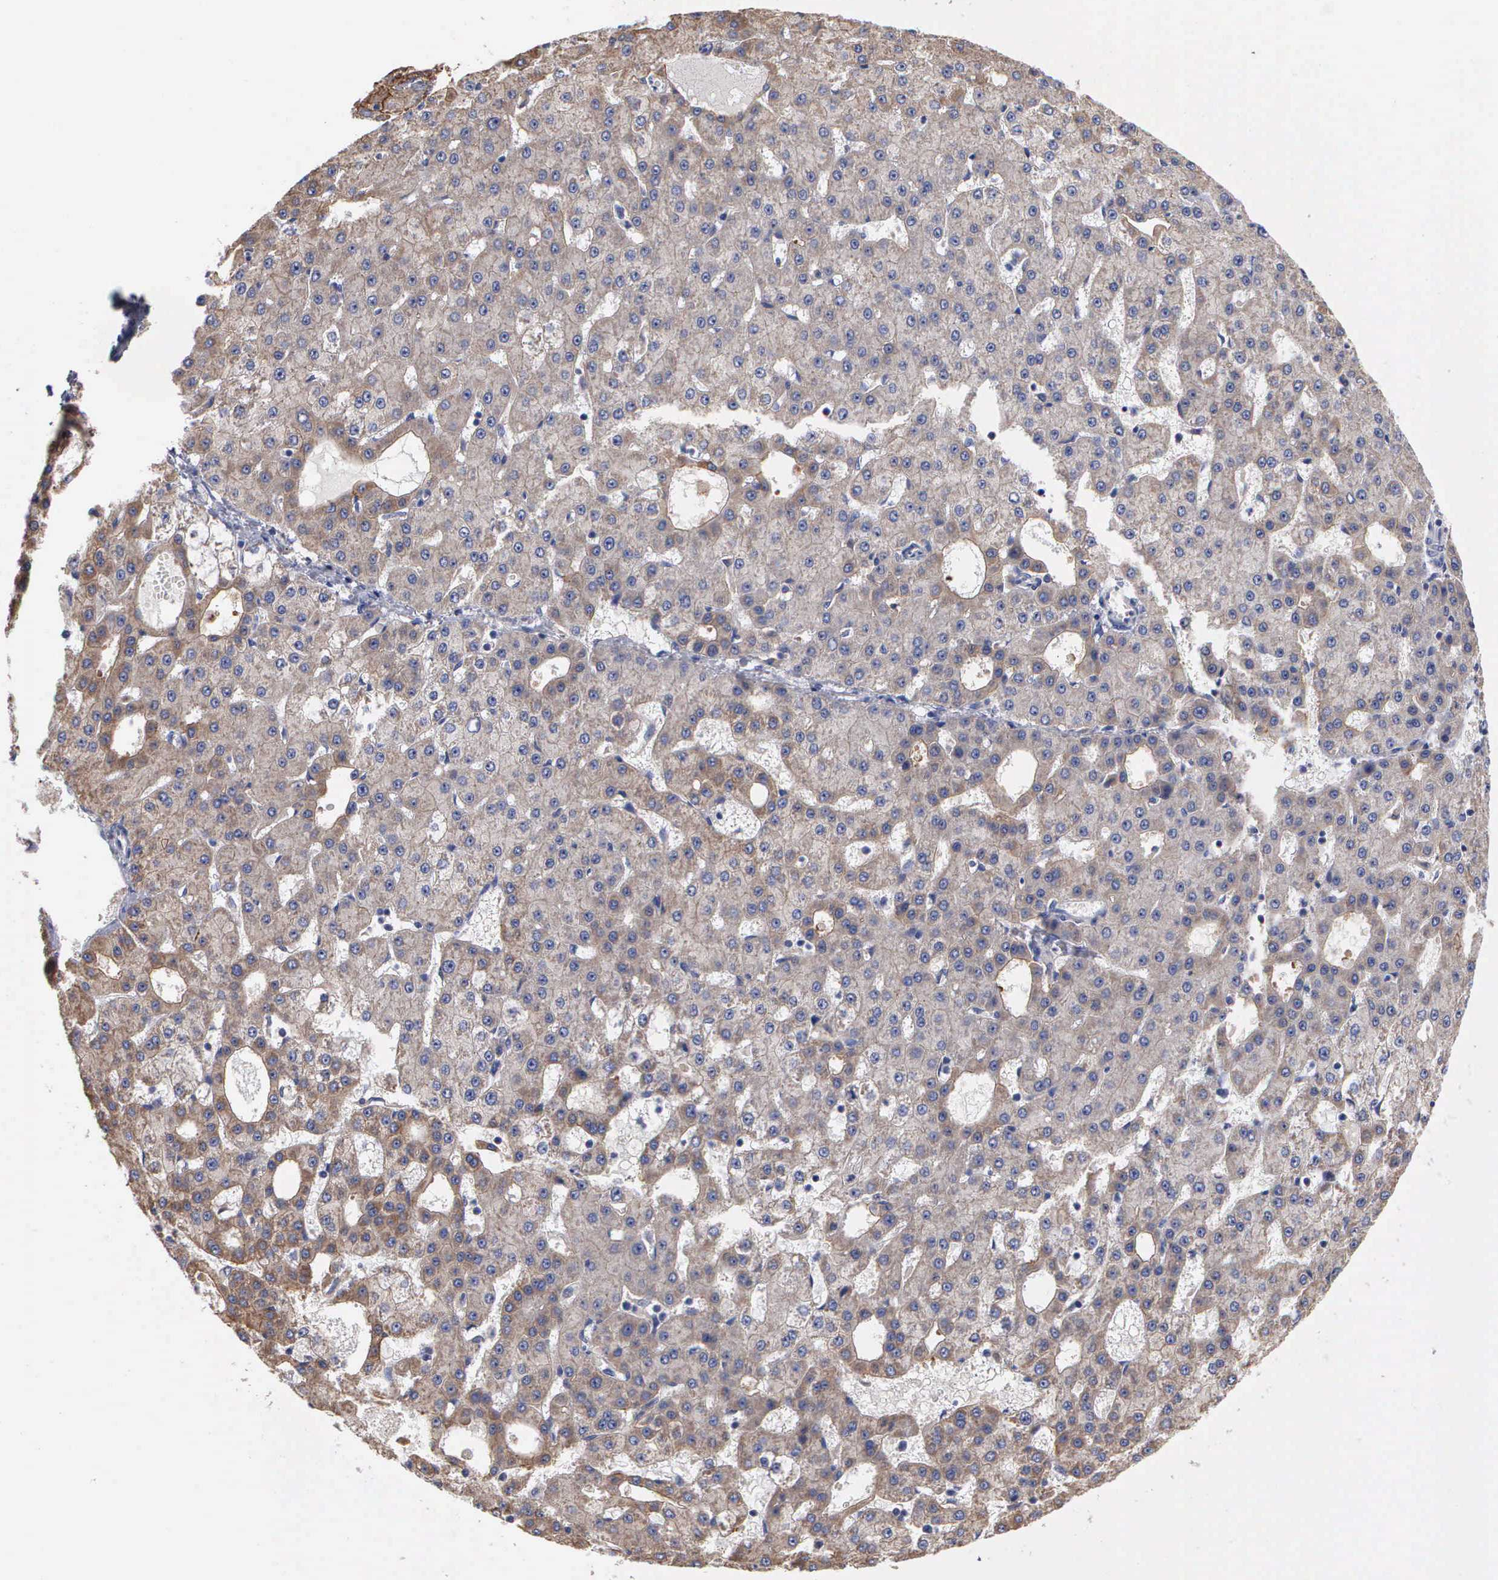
{"staining": {"intensity": "moderate", "quantity": ">75%", "location": "cytoplasmic/membranous"}, "tissue": "liver cancer", "cell_type": "Tumor cells", "image_type": "cancer", "snomed": [{"axis": "morphology", "description": "Carcinoma, Hepatocellular, NOS"}, {"axis": "topography", "description": "Liver"}], "caption": "The histopathology image exhibits staining of liver cancer, revealing moderate cytoplasmic/membranous protein positivity (brown color) within tumor cells. (DAB (3,3'-diaminobenzidine) = brown stain, brightfield microscopy at high magnification).", "gene": "PTGS2", "patient": {"sex": "male", "age": 47}}